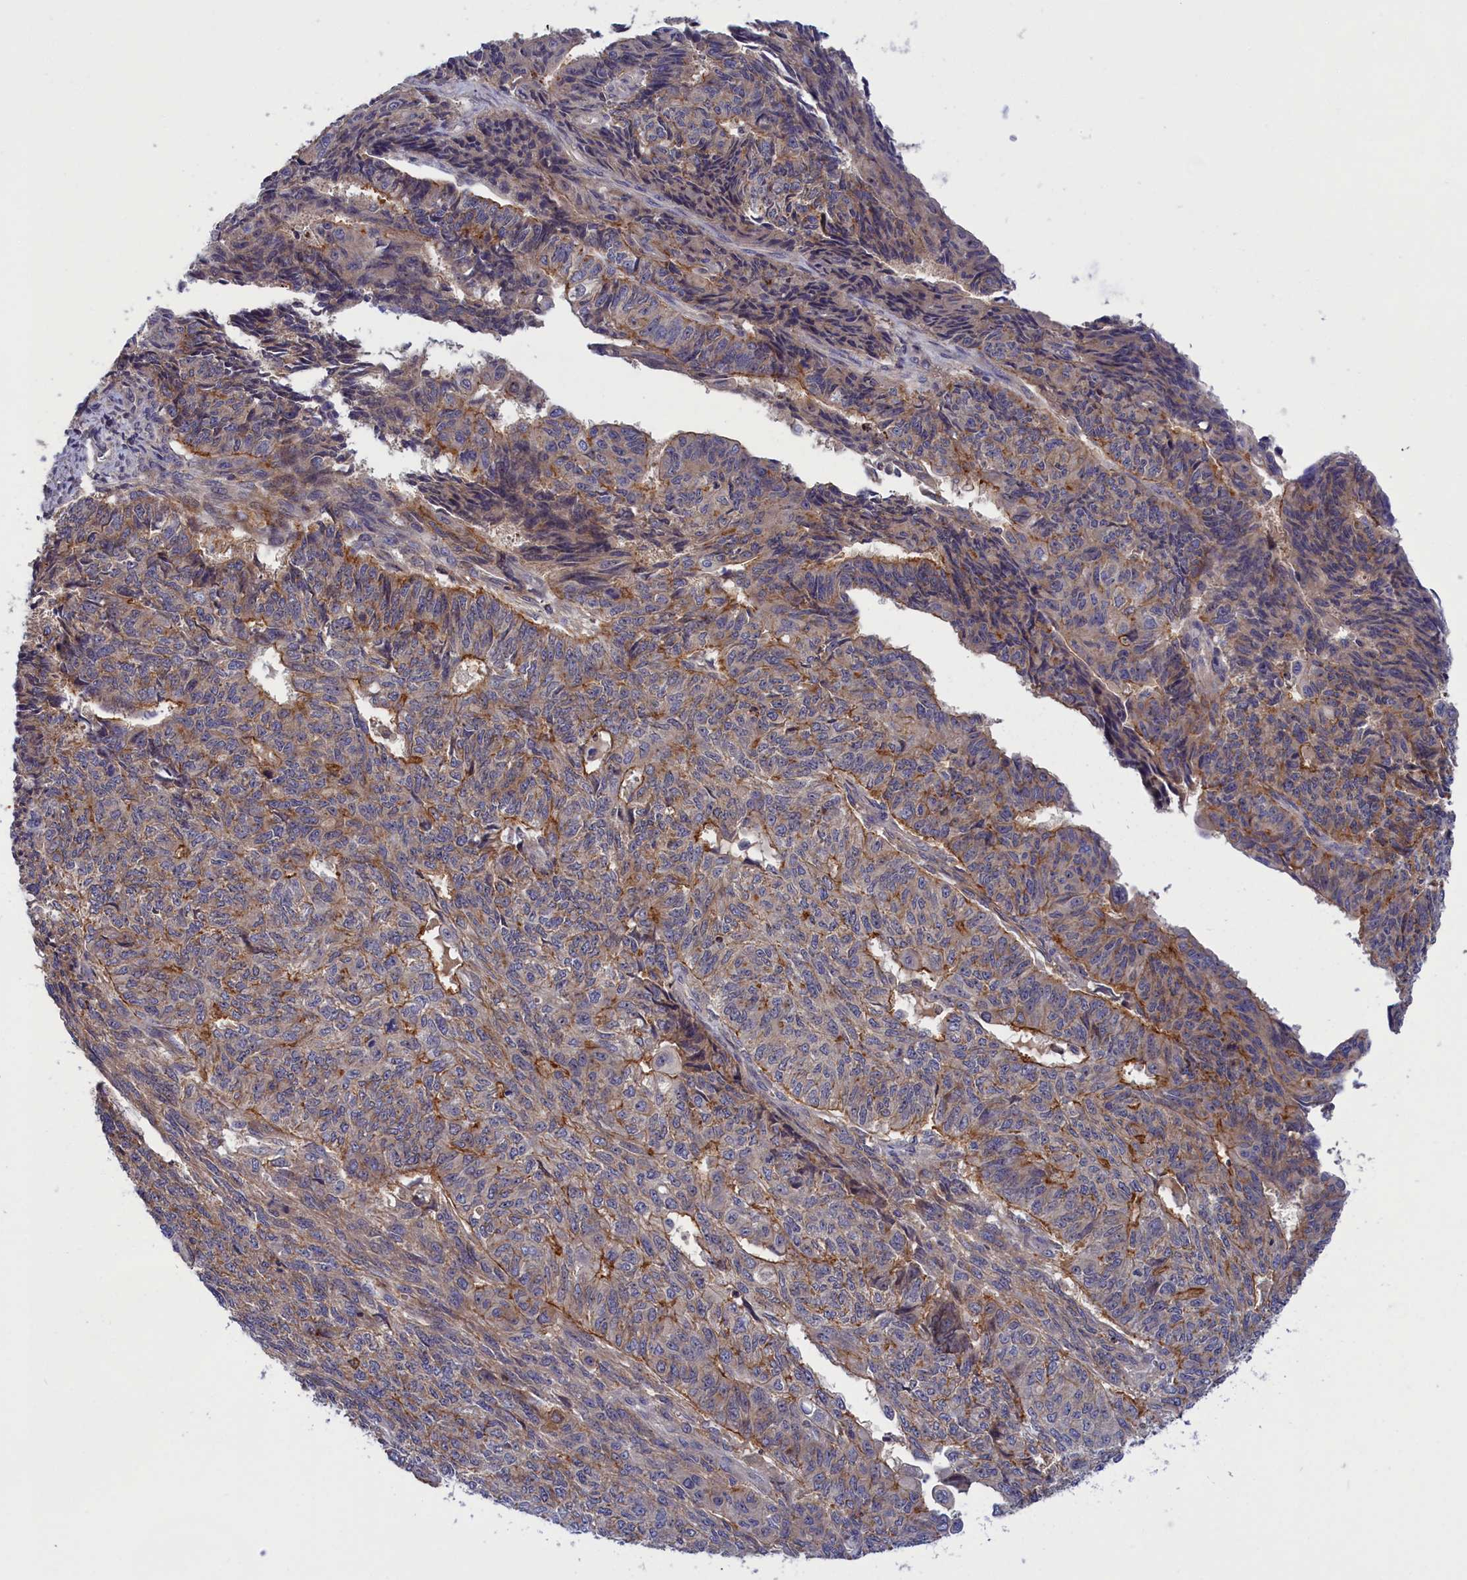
{"staining": {"intensity": "moderate", "quantity": "<25%", "location": "cytoplasmic/membranous"}, "tissue": "endometrial cancer", "cell_type": "Tumor cells", "image_type": "cancer", "snomed": [{"axis": "morphology", "description": "Adenocarcinoma, NOS"}, {"axis": "topography", "description": "Endometrium"}], "caption": "A histopathology image showing moderate cytoplasmic/membranous expression in about <25% of tumor cells in adenocarcinoma (endometrial), as visualized by brown immunohistochemical staining.", "gene": "CRACD", "patient": {"sex": "female", "age": 32}}